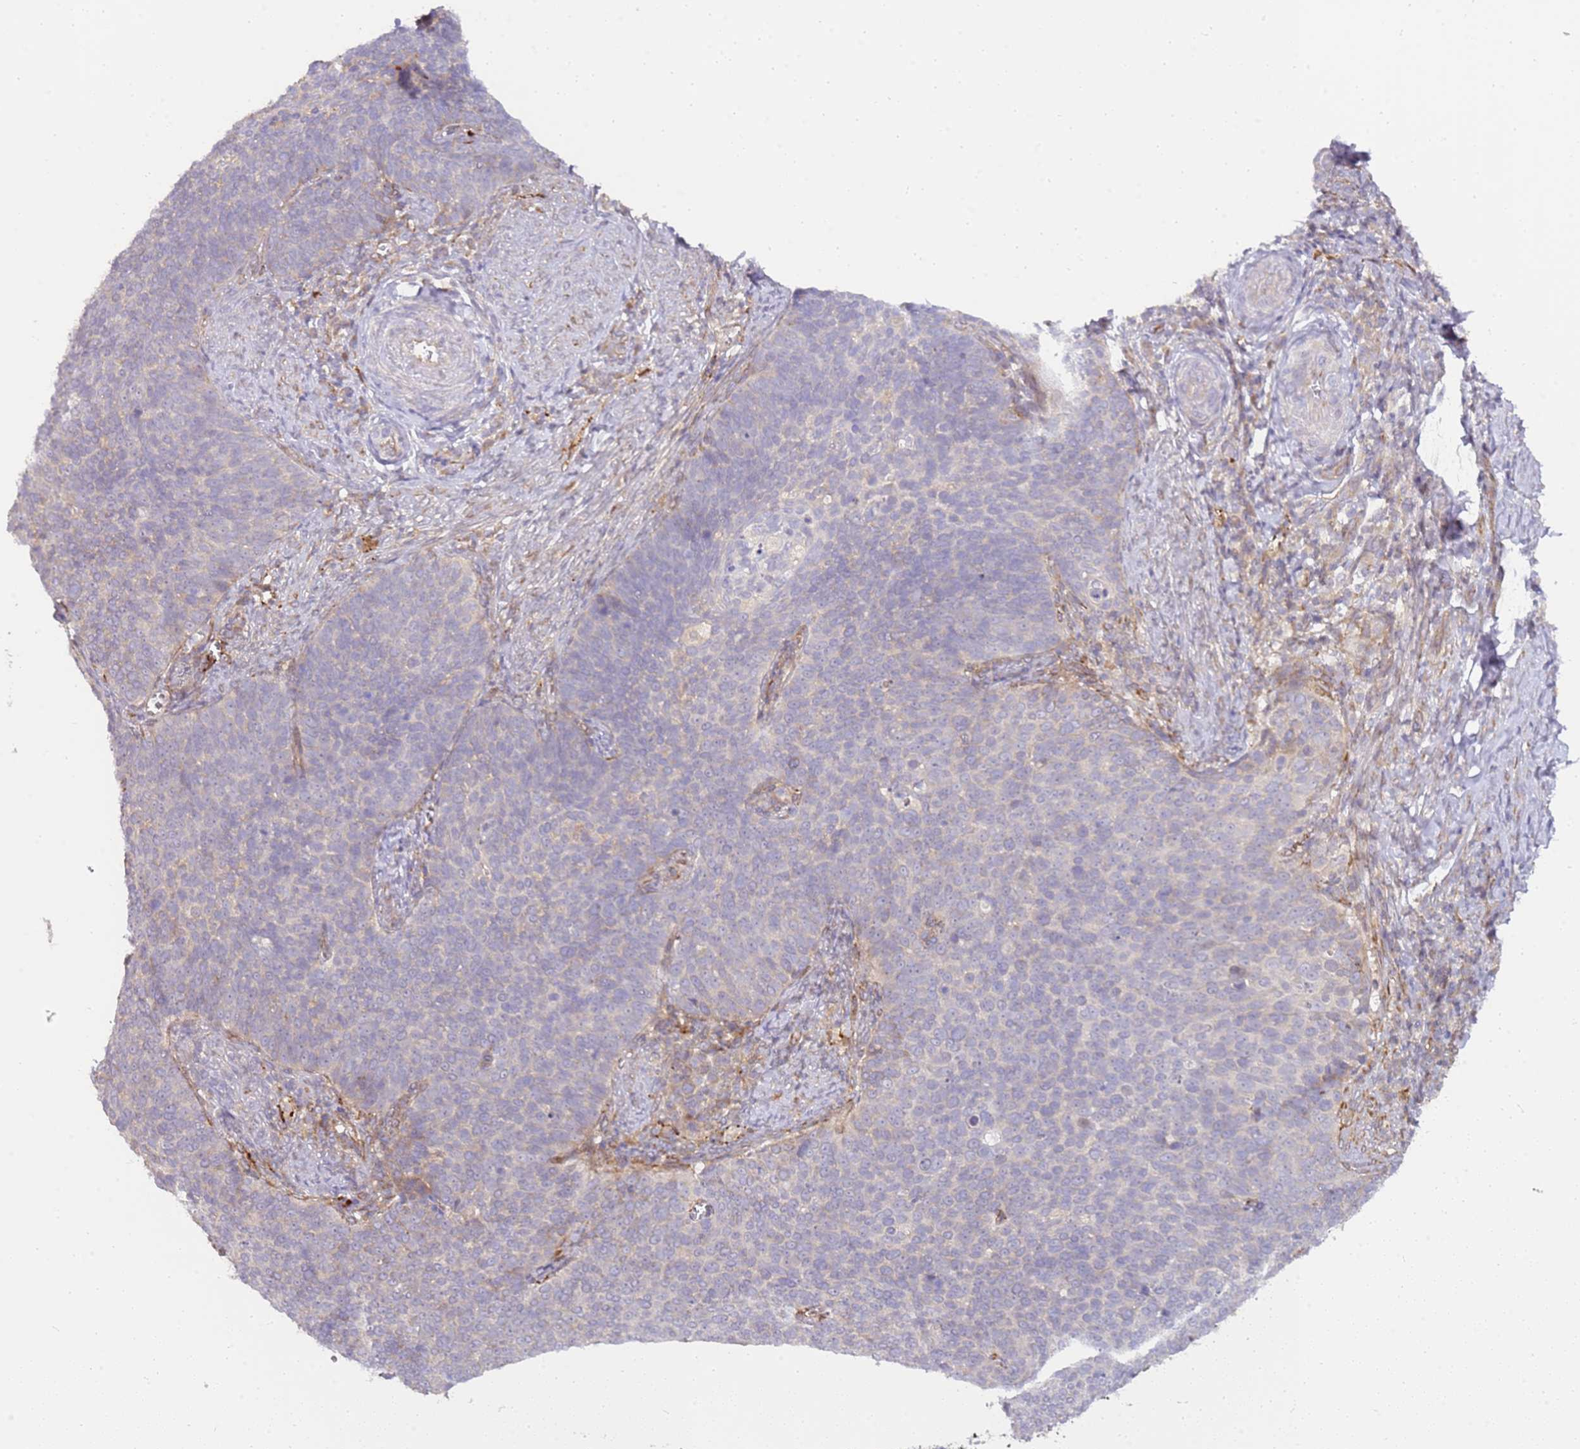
{"staining": {"intensity": "negative", "quantity": "none", "location": "none"}, "tissue": "cervical cancer", "cell_type": "Tumor cells", "image_type": "cancer", "snomed": [{"axis": "morphology", "description": "Normal tissue, NOS"}, {"axis": "morphology", "description": "Squamous cell carcinoma, NOS"}, {"axis": "topography", "description": "Cervix"}], "caption": "This histopathology image is of squamous cell carcinoma (cervical) stained with immunohistochemistry (IHC) to label a protein in brown with the nuclei are counter-stained blue. There is no positivity in tumor cells.", "gene": "GRAP", "patient": {"sex": "female", "age": 39}}